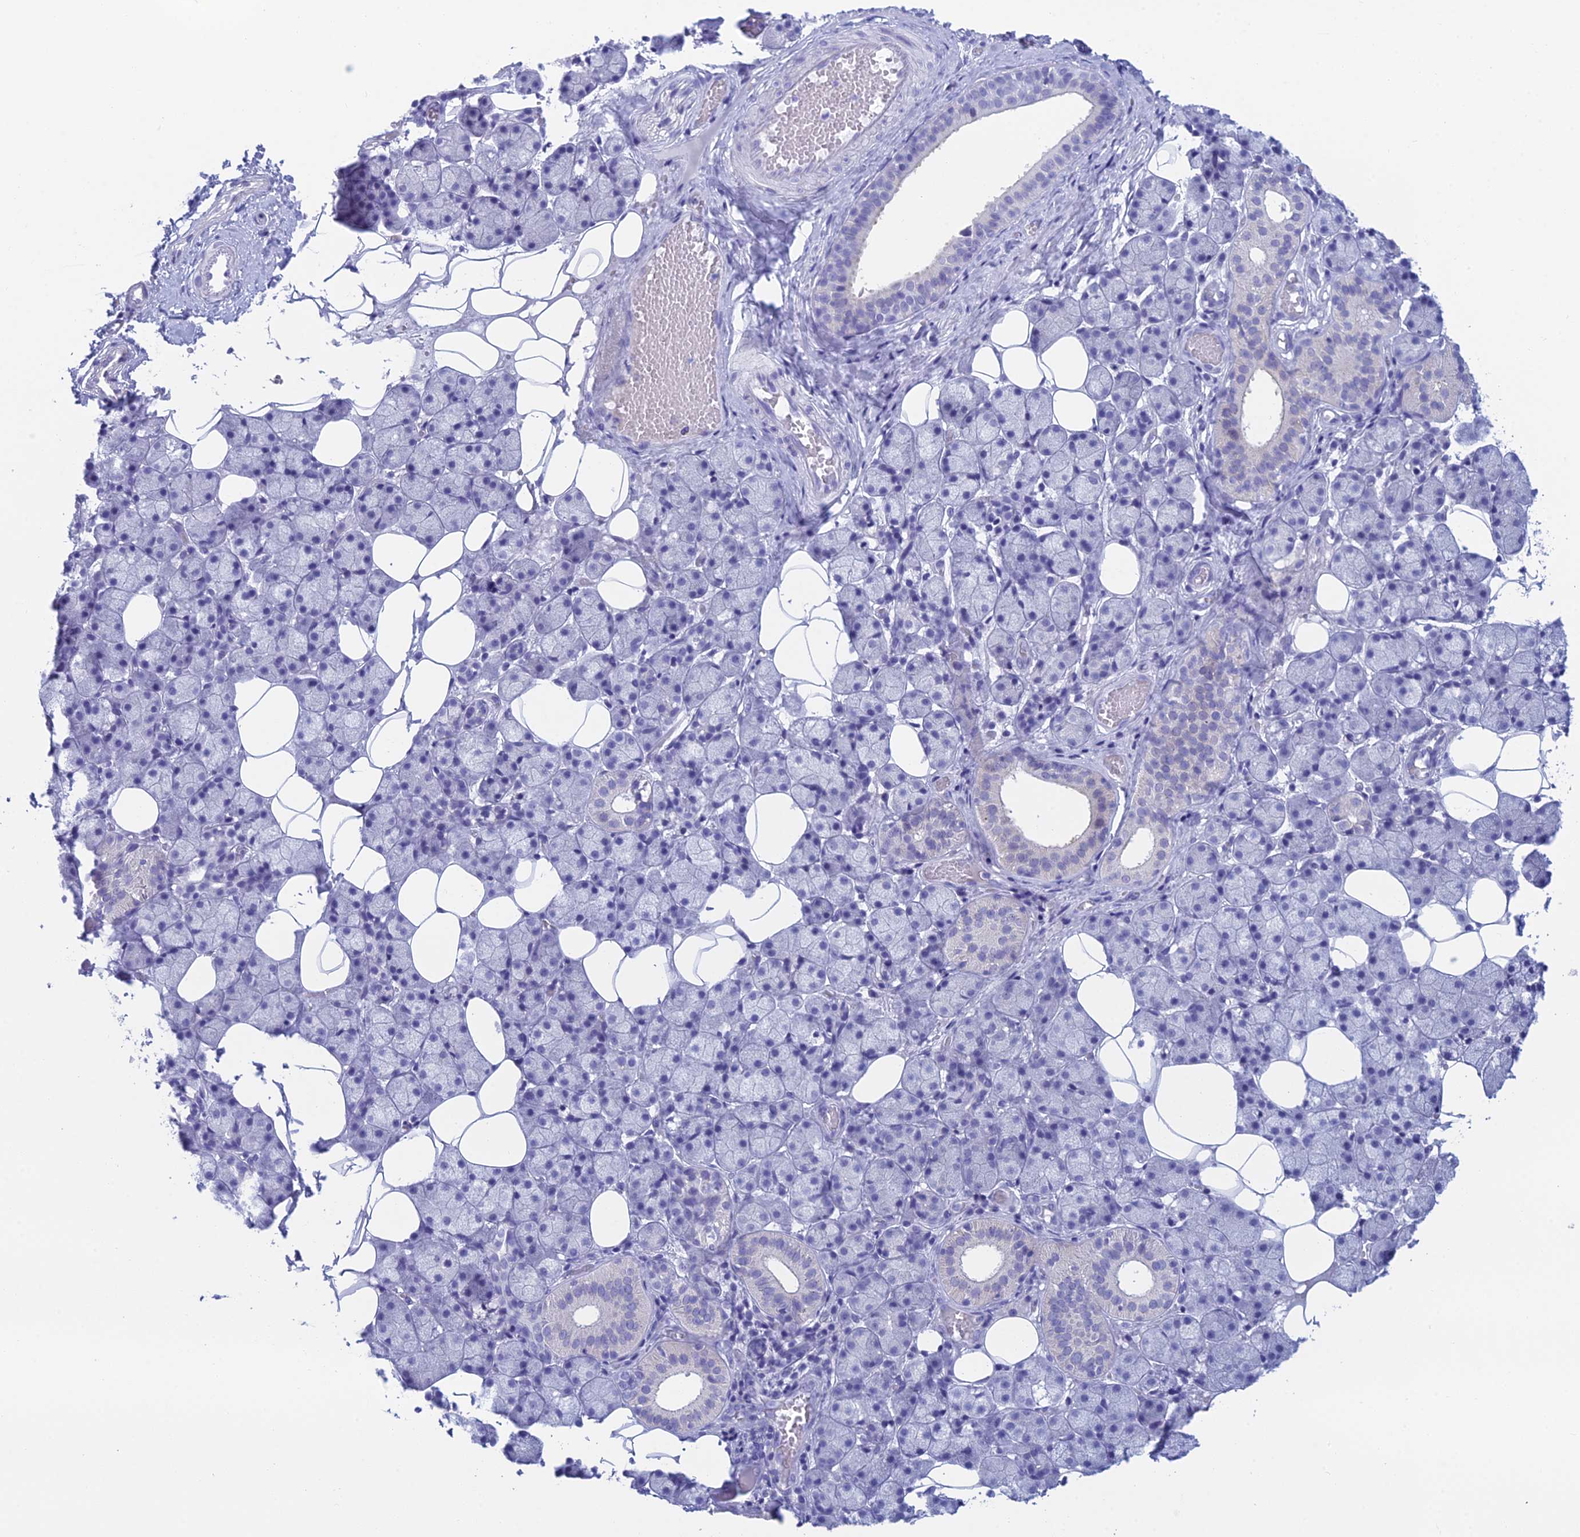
{"staining": {"intensity": "negative", "quantity": "none", "location": "none"}, "tissue": "salivary gland", "cell_type": "Glandular cells", "image_type": "normal", "snomed": [{"axis": "morphology", "description": "Normal tissue, NOS"}, {"axis": "topography", "description": "Salivary gland"}], "caption": "Glandular cells are negative for brown protein staining in benign salivary gland. (IHC, brightfield microscopy, high magnification).", "gene": "TMEM161B", "patient": {"sex": "female", "age": 33}}